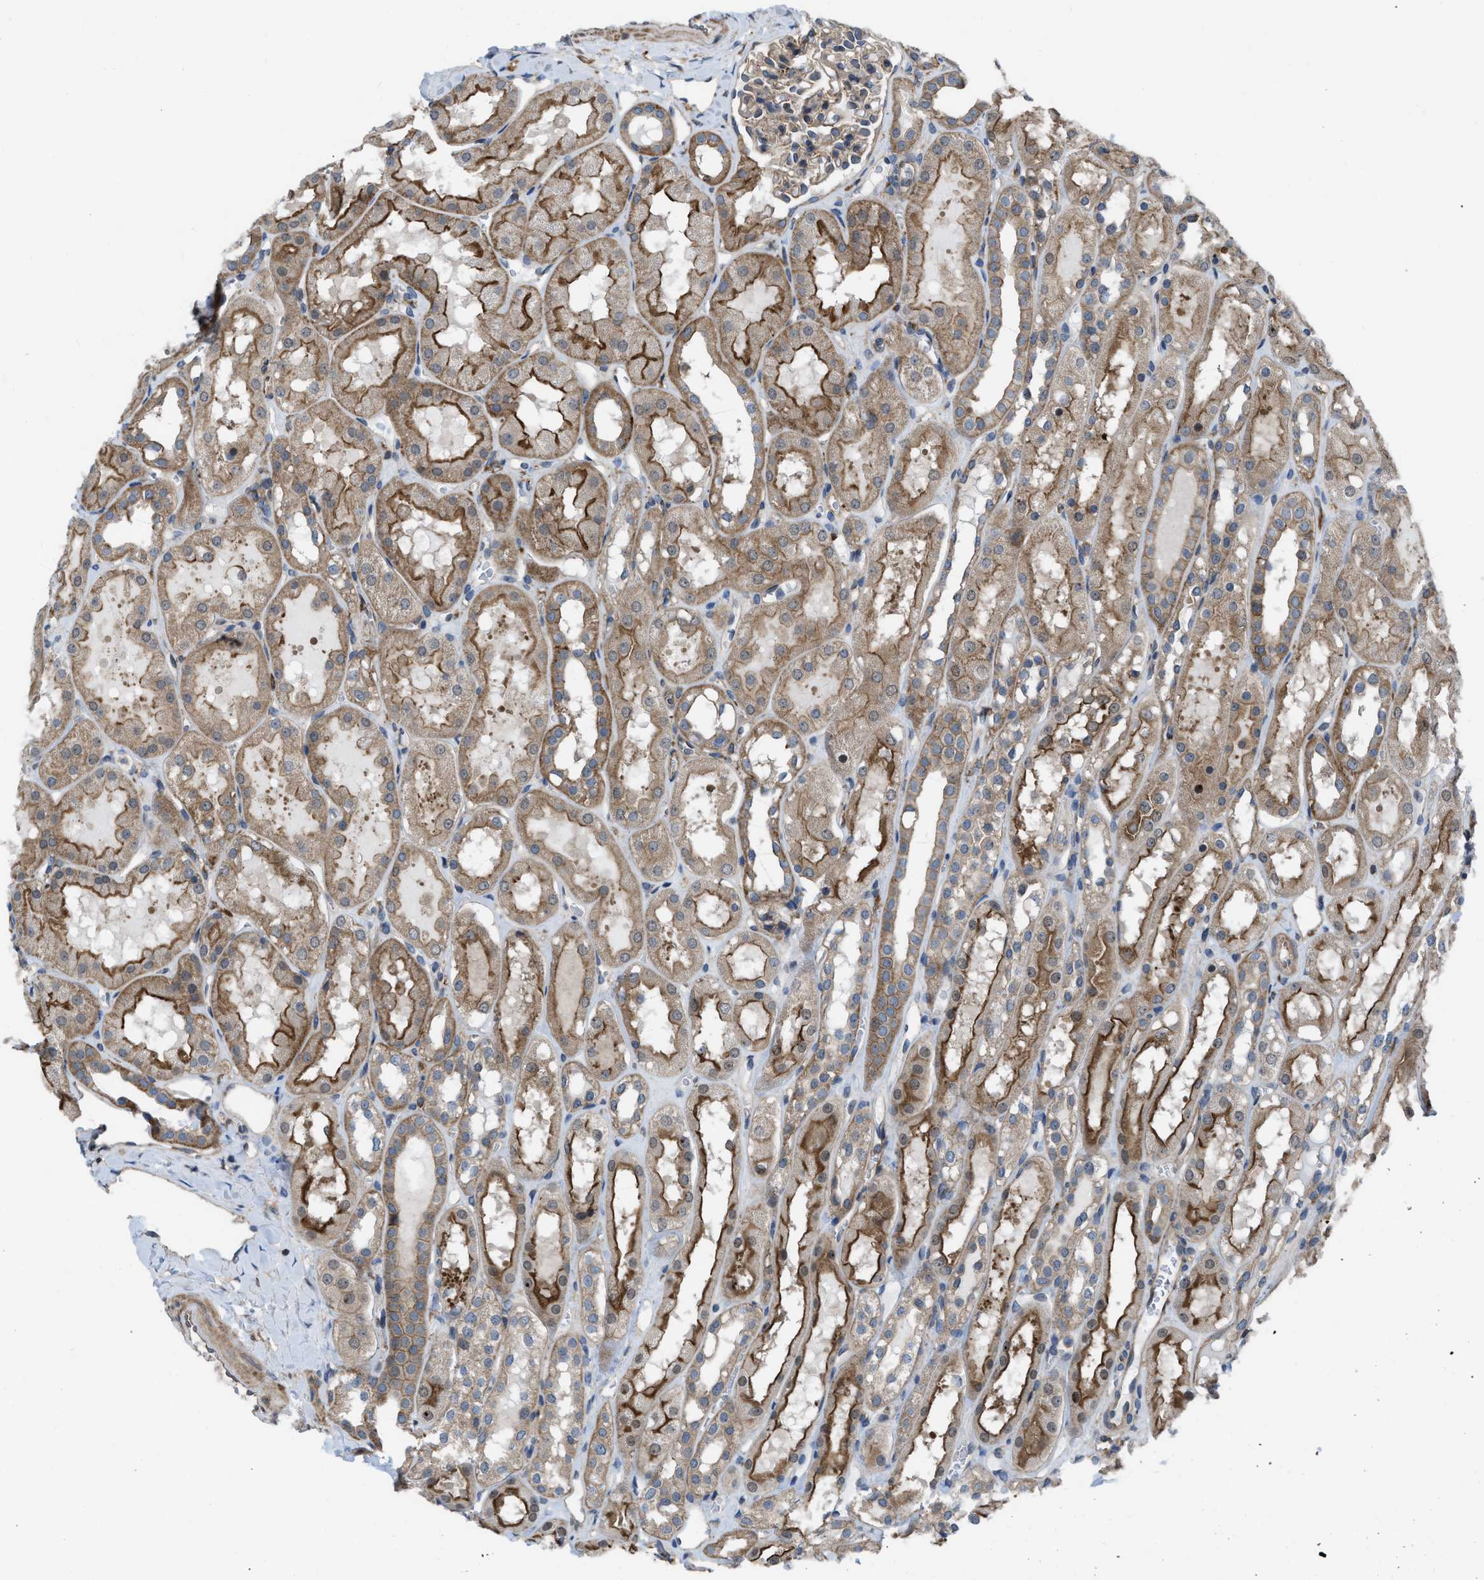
{"staining": {"intensity": "weak", "quantity": "25%-75%", "location": "cytoplasmic/membranous"}, "tissue": "kidney", "cell_type": "Cells in glomeruli", "image_type": "normal", "snomed": [{"axis": "morphology", "description": "Normal tissue, NOS"}, {"axis": "topography", "description": "Kidney"}, {"axis": "topography", "description": "Urinary bladder"}], "caption": "This photomicrograph demonstrates immunohistochemistry staining of benign kidney, with low weak cytoplasmic/membranous expression in about 25%-75% of cells in glomeruli.", "gene": "MYO18A", "patient": {"sex": "male", "age": 16}}